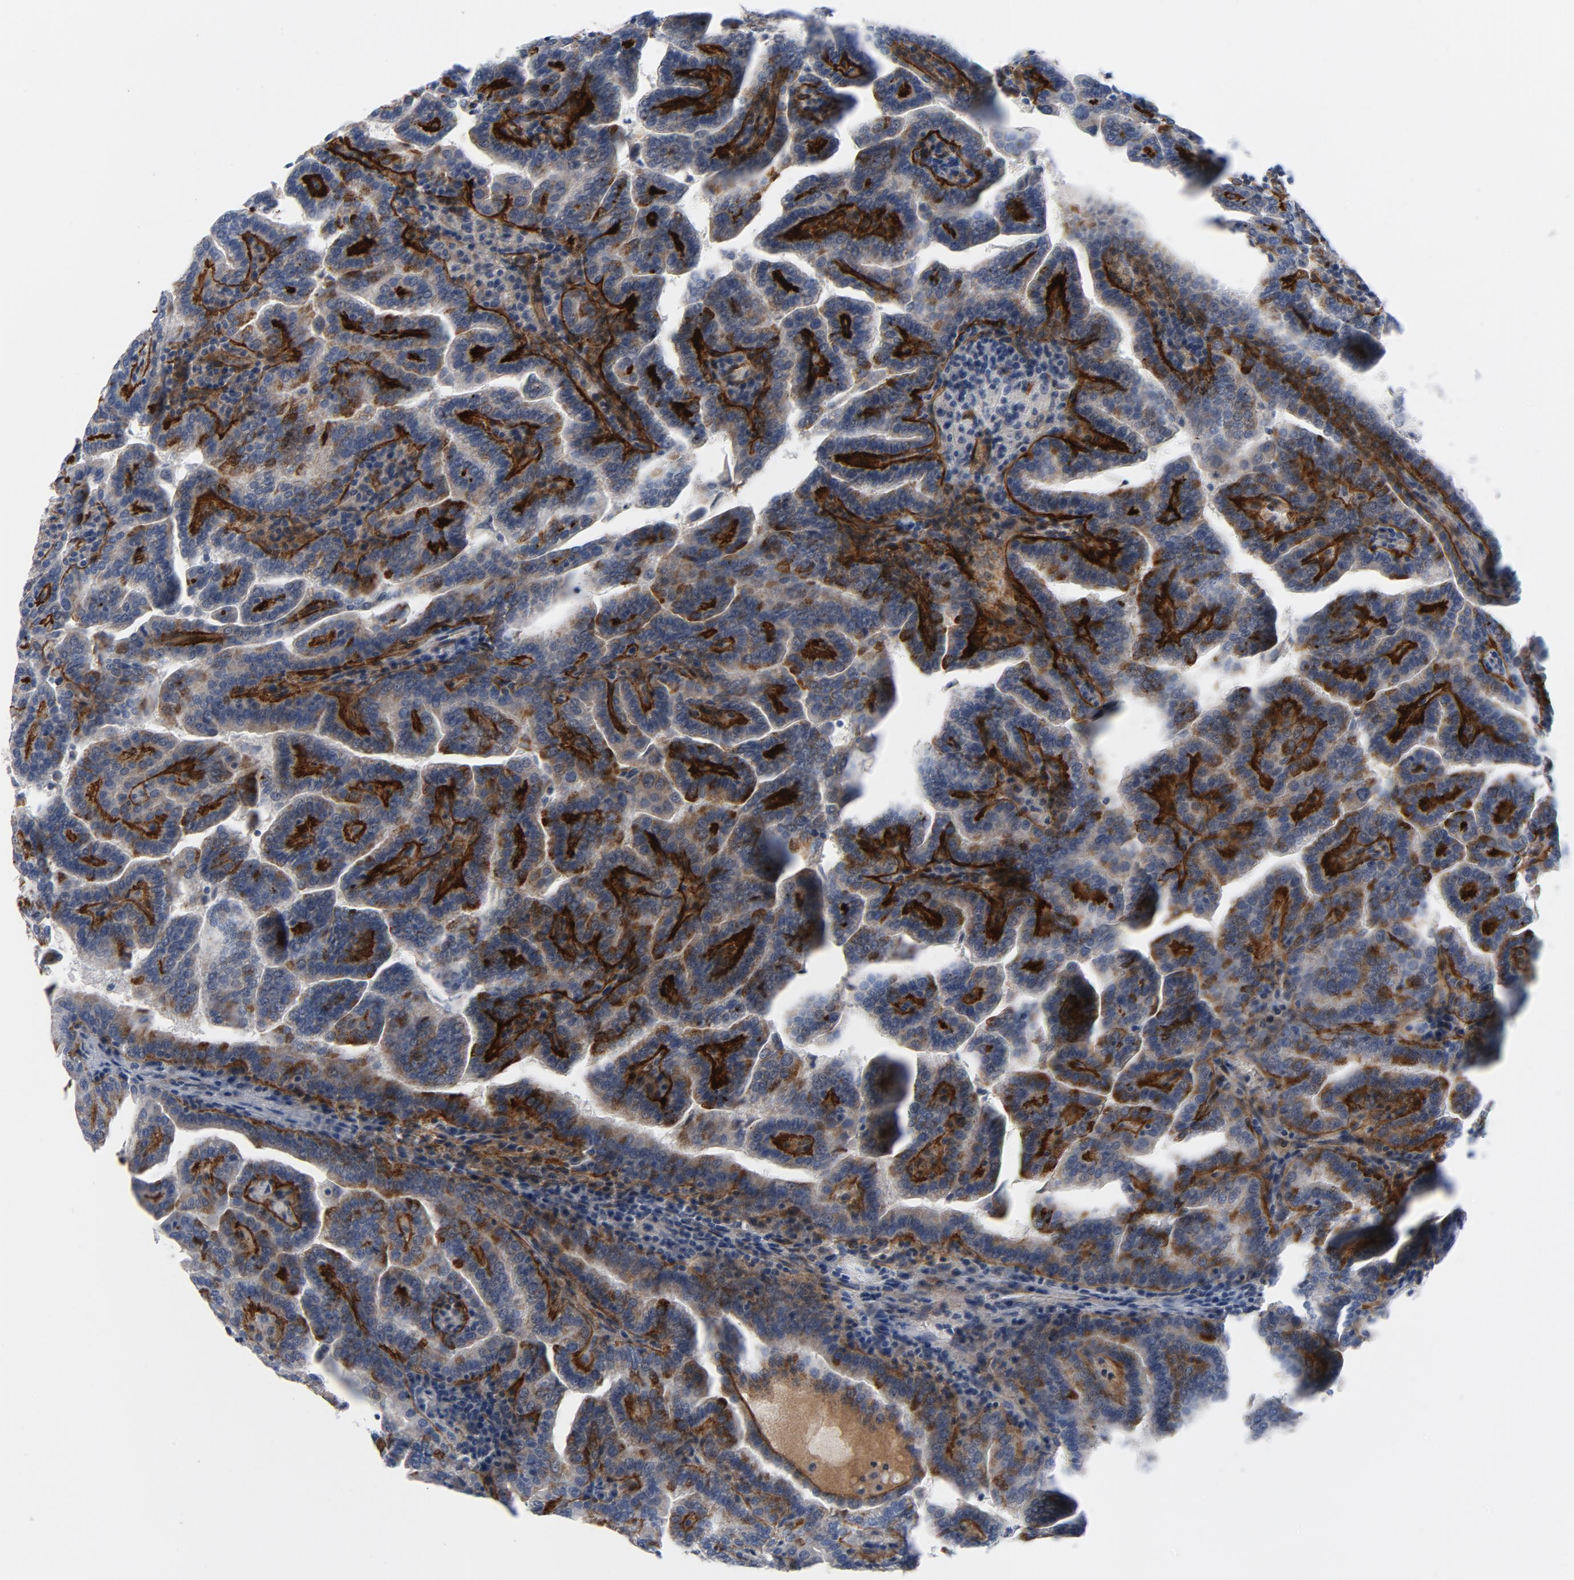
{"staining": {"intensity": "weak", "quantity": ">75%", "location": "cytoplasmic/membranous"}, "tissue": "renal cancer", "cell_type": "Tumor cells", "image_type": "cancer", "snomed": [{"axis": "morphology", "description": "Adenocarcinoma, NOS"}, {"axis": "topography", "description": "Kidney"}], "caption": "Renal cancer was stained to show a protein in brown. There is low levels of weak cytoplasmic/membranous positivity in approximately >75% of tumor cells.", "gene": "LAMC1", "patient": {"sex": "male", "age": 61}}